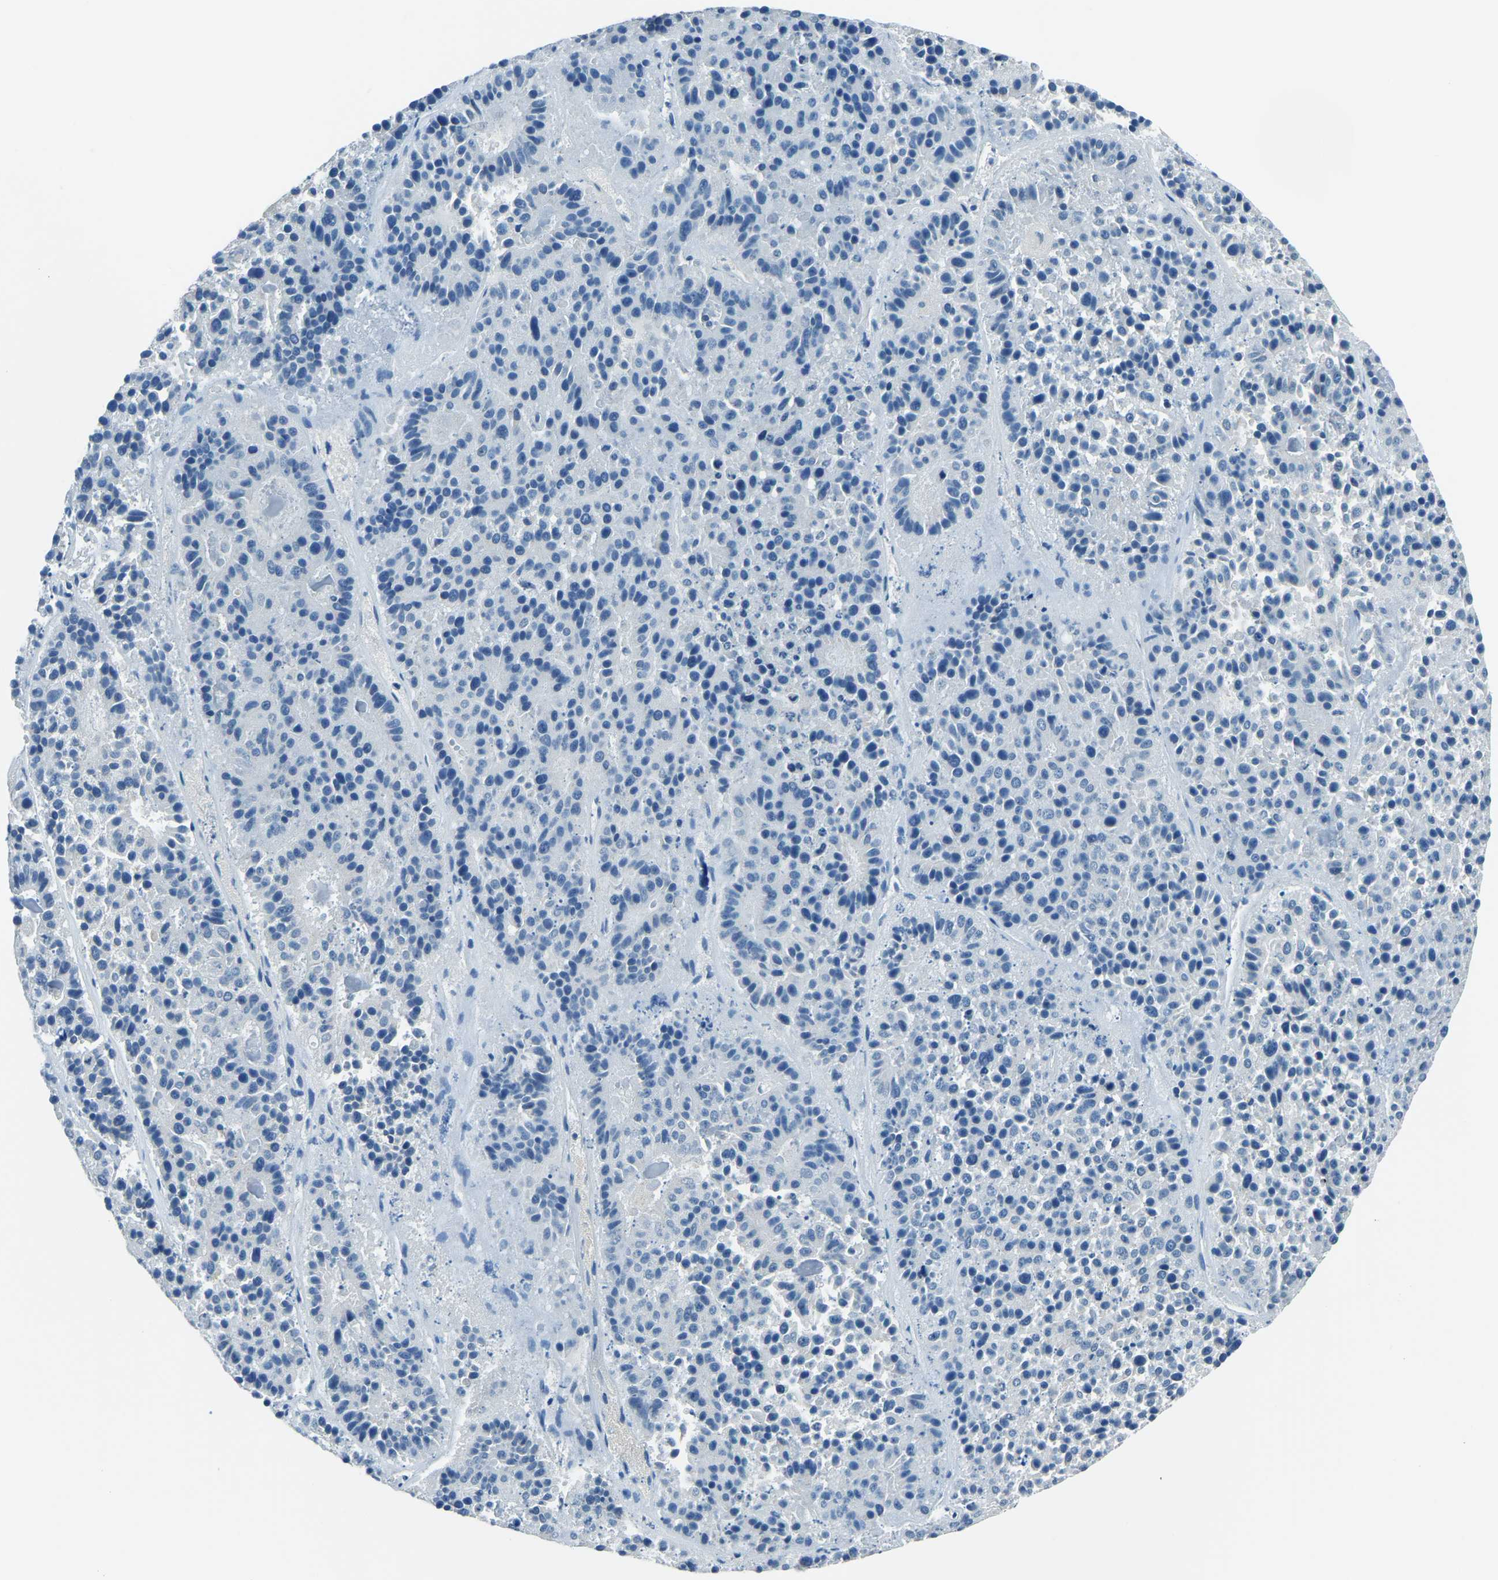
{"staining": {"intensity": "negative", "quantity": "none", "location": "none"}, "tissue": "pancreatic cancer", "cell_type": "Tumor cells", "image_type": "cancer", "snomed": [{"axis": "morphology", "description": "Adenocarcinoma, NOS"}, {"axis": "topography", "description": "Pancreas"}], "caption": "The image exhibits no staining of tumor cells in adenocarcinoma (pancreatic).", "gene": "RRP1", "patient": {"sex": "male", "age": 50}}